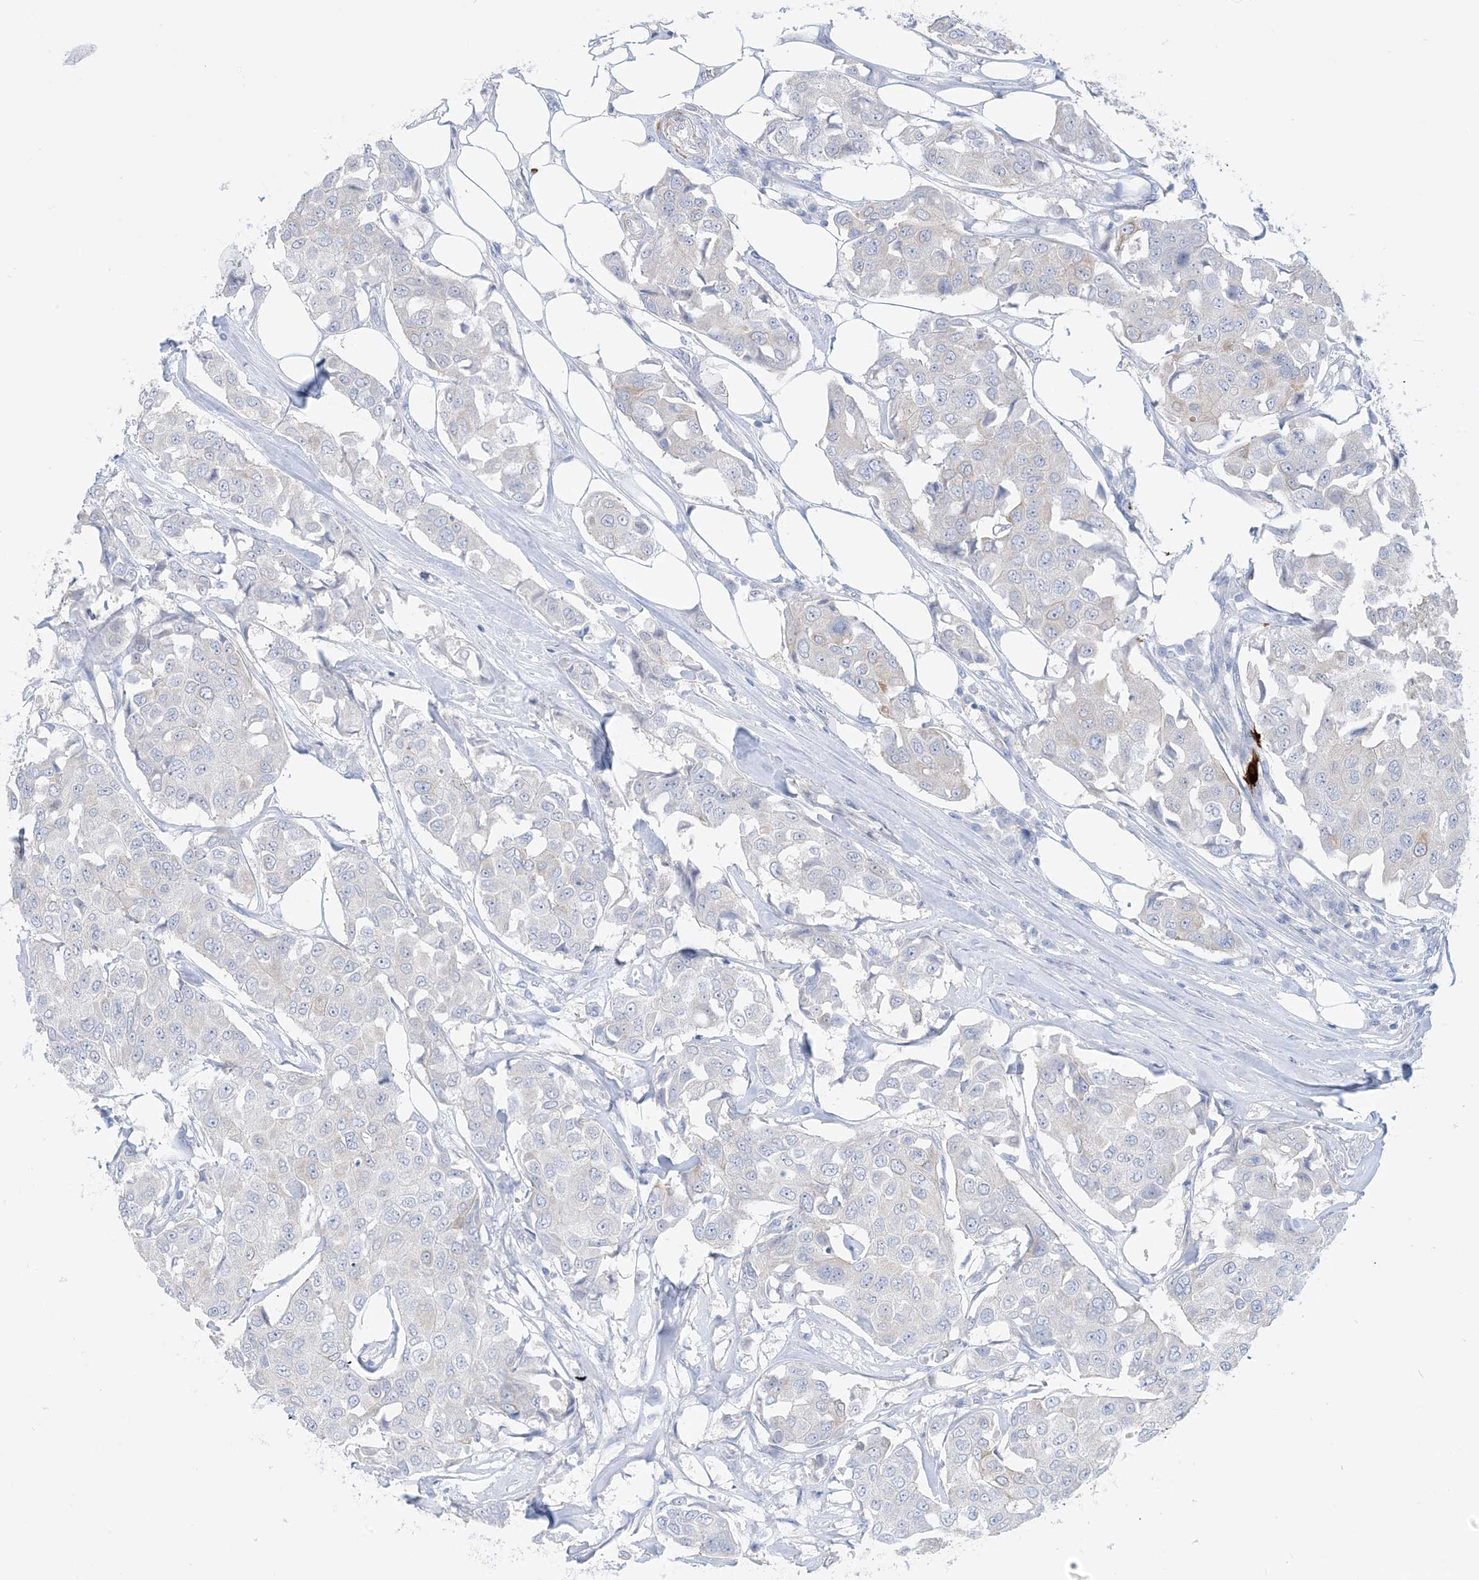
{"staining": {"intensity": "negative", "quantity": "none", "location": "none"}, "tissue": "breast cancer", "cell_type": "Tumor cells", "image_type": "cancer", "snomed": [{"axis": "morphology", "description": "Duct carcinoma"}, {"axis": "topography", "description": "Breast"}], "caption": "Protein analysis of breast intraductal carcinoma demonstrates no significant expression in tumor cells.", "gene": "MARS2", "patient": {"sex": "female", "age": 80}}